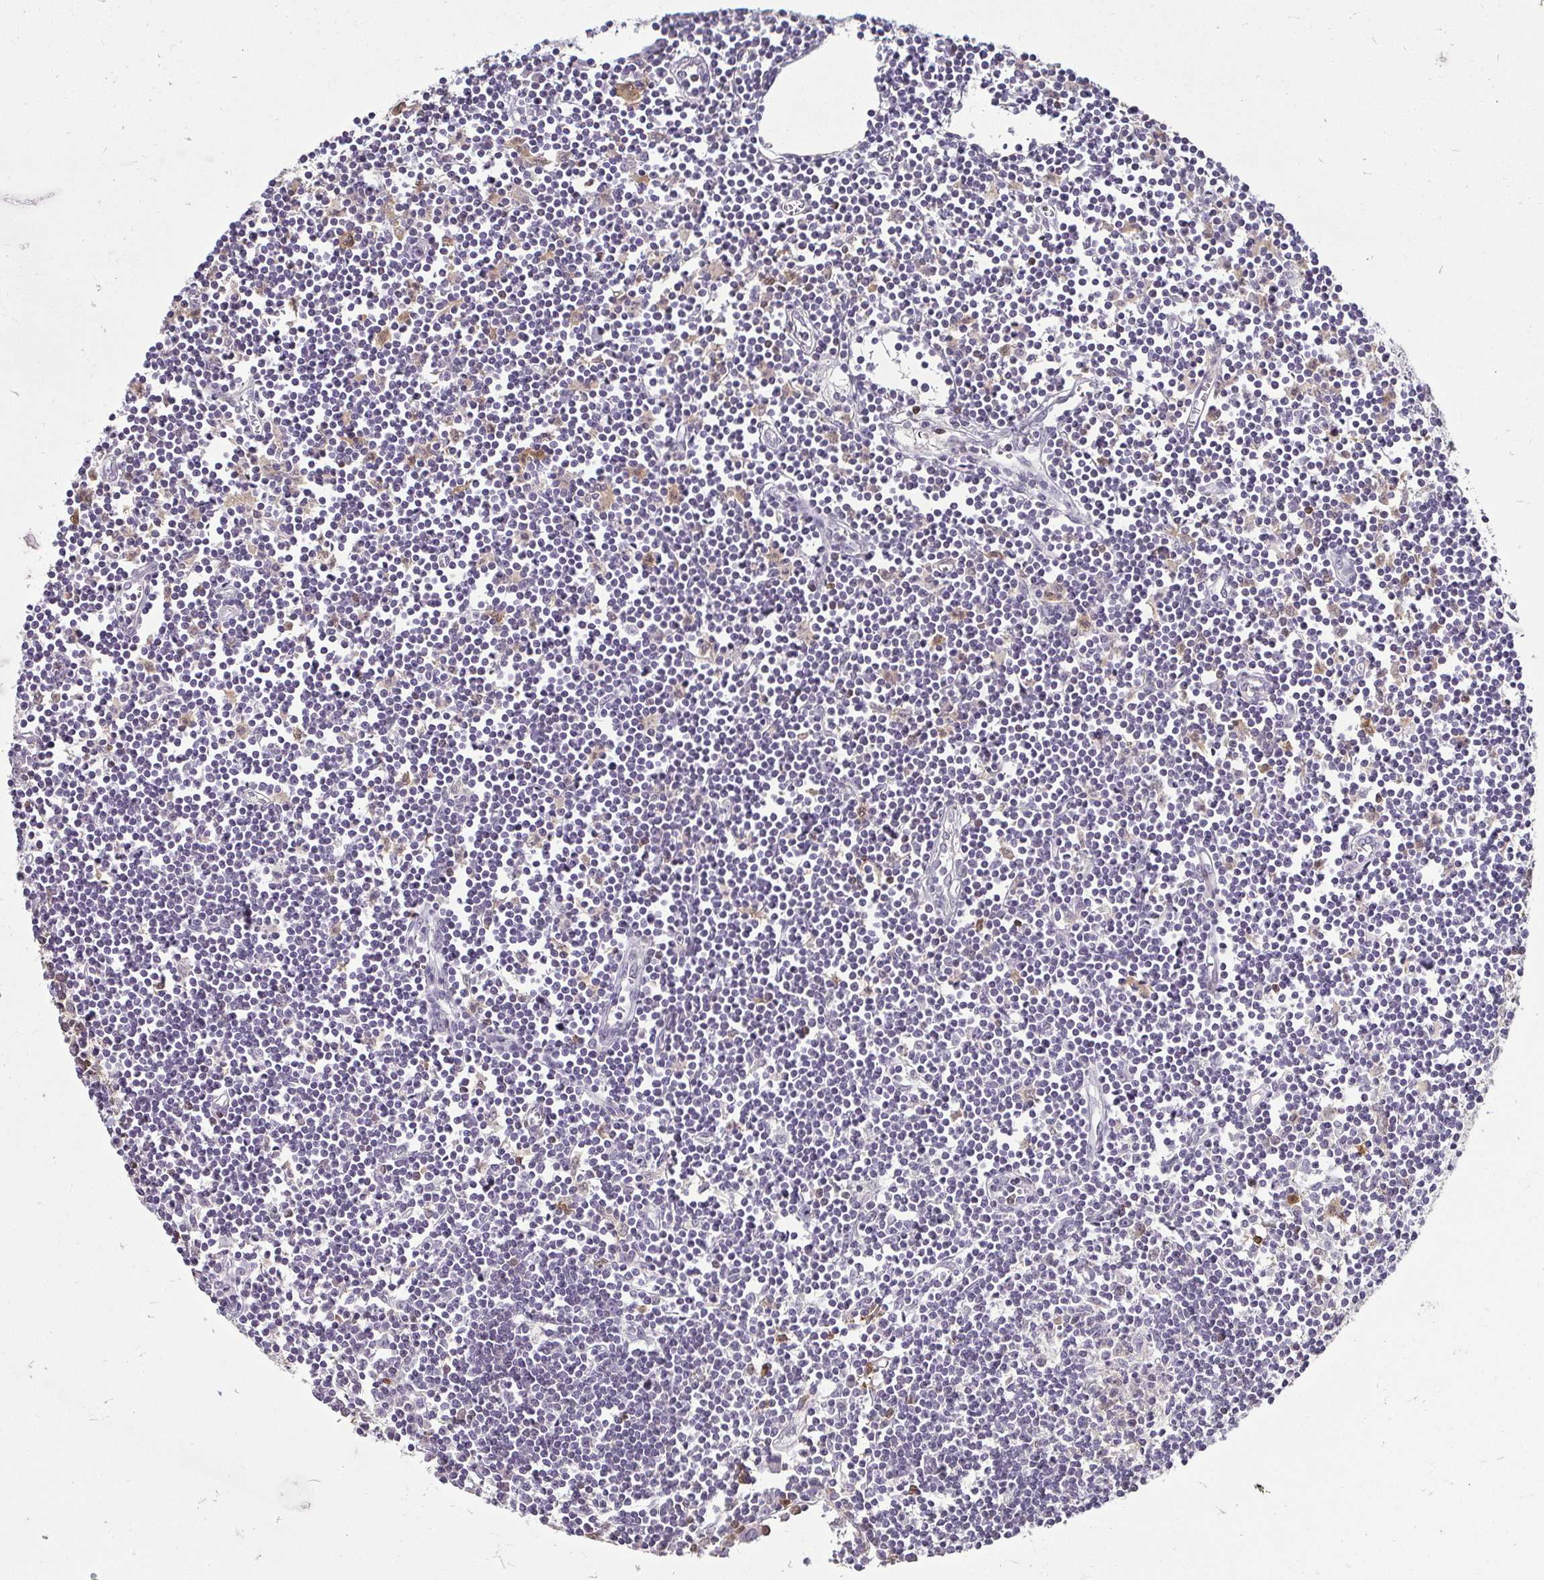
{"staining": {"intensity": "negative", "quantity": "none", "location": "none"}, "tissue": "lymph node", "cell_type": "Germinal center cells", "image_type": "normal", "snomed": [{"axis": "morphology", "description": "Normal tissue, NOS"}, {"axis": "topography", "description": "Lymph node"}], "caption": "Image shows no significant protein positivity in germinal center cells of unremarkable lymph node.", "gene": "HOPX", "patient": {"sex": "female", "age": 65}}